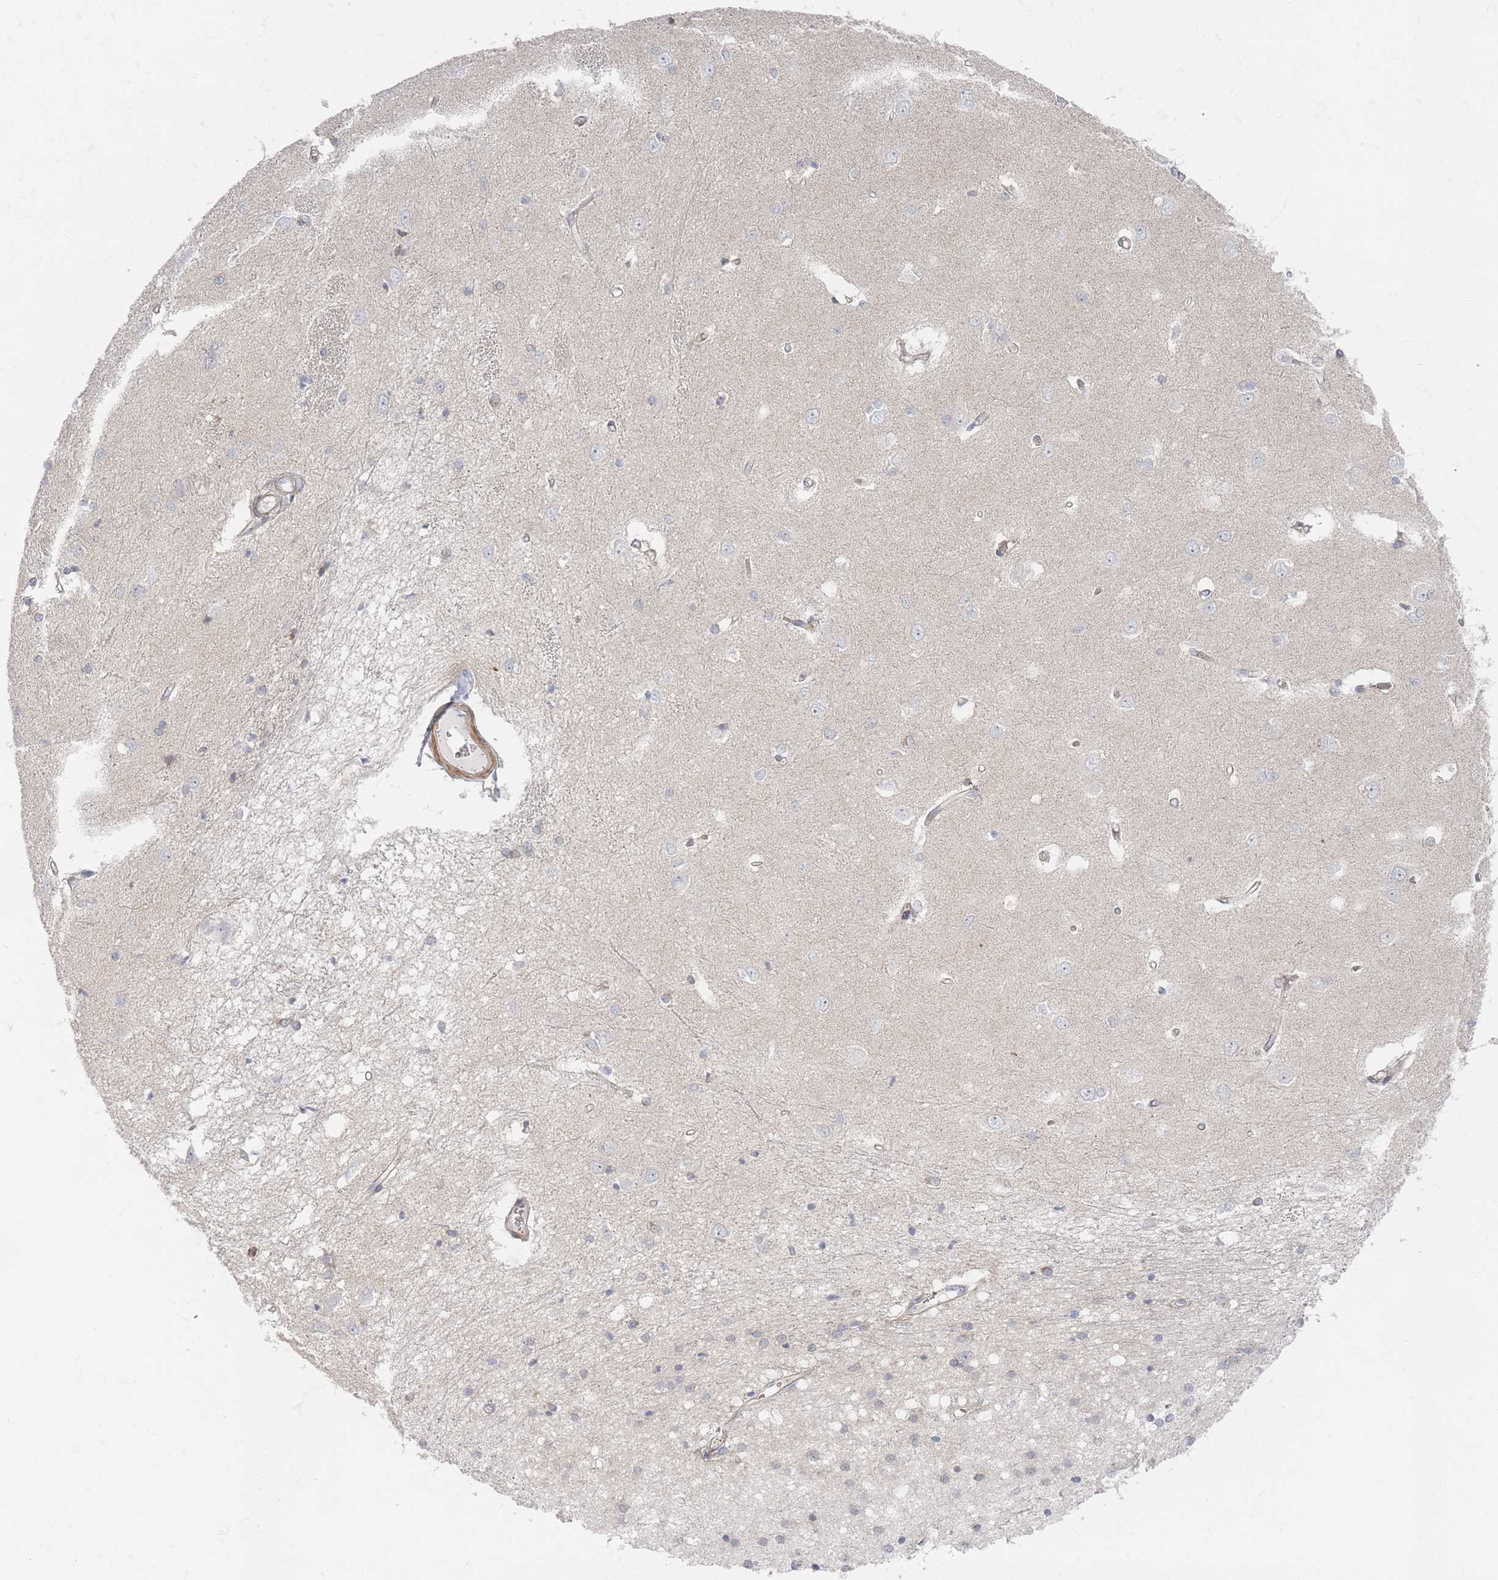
{"staining": {"intensity": "weak", "quantity": "<25%", "location": "cytoplasmic/membranous"}, "tissue": "caudate", "cell_type": "Glial cells", "image_type": "normal", "snomed": [{"axis": "morphology", "description": "Normal tissue, NOS"}, {"axis": "topography", "description": "Lateral ventricle wall"}], "caption": "Immunohistochemistry of normal caudate displays no staining in glial cells. Nuclei are stained in blue.", "gene": "ZKSCAN7", "patient": {"sex": "male", "age": 37}}